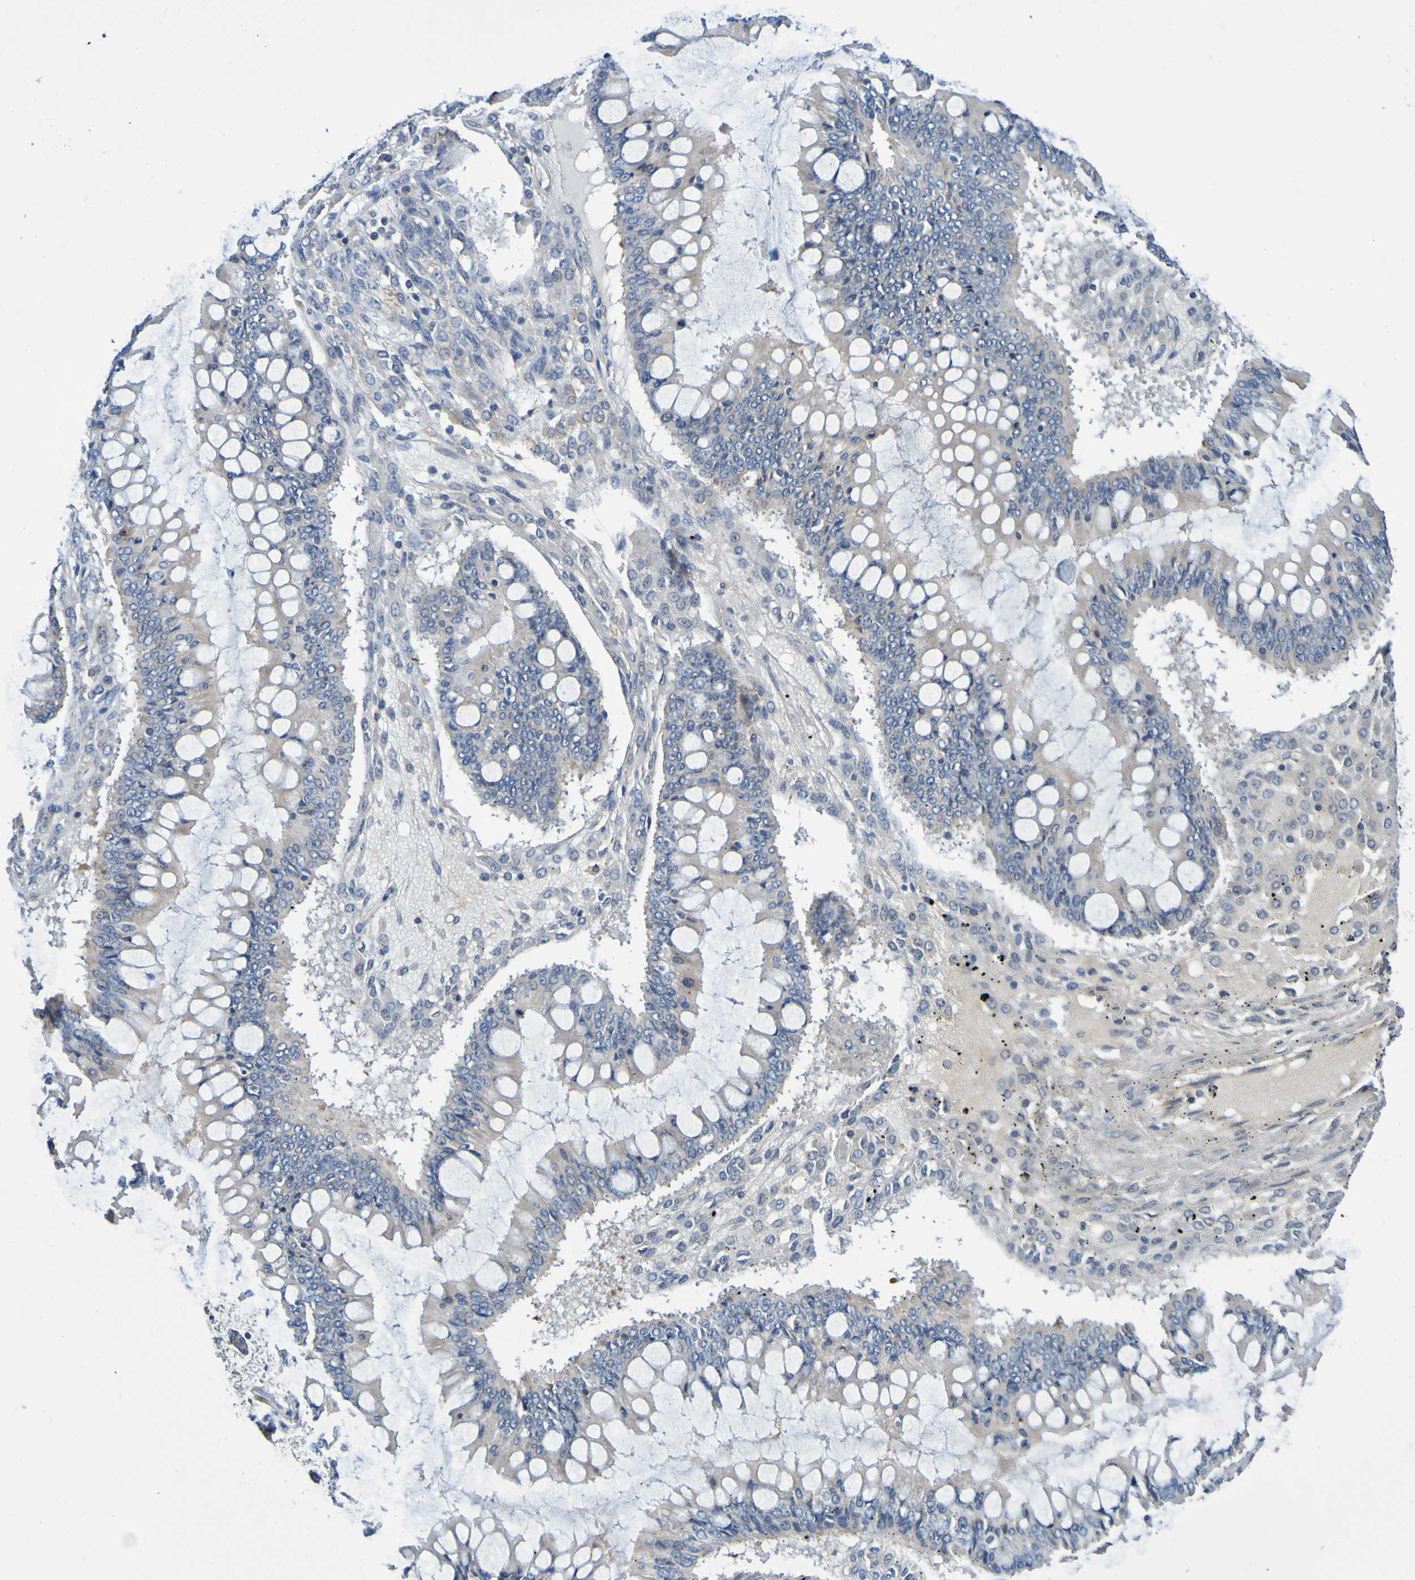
{"staining": {"intensity": "weak", "quantity": ">75%", "location": "cytoplasmic/membranous"}, "tissue": "ovarian cancer", "cell_type": "Tumor cells", "image_type": "cancer", "snomed": [{"axis": "morphology", "description": "Cystadenocarcinoma, mucinous, NOS"}, {"axis": "topography", "description": "Ovary"}], "caption": "A micrograph showing weak cytoplasmic/membranous positivity in approximately >75% of tumor cells in ovarian cancer (mucinous cystadenocarcinoma), as visualized by brown immunohistochemical staining.", "gene": "METAP2", "patient": {"sex": "female", "age": 73}}